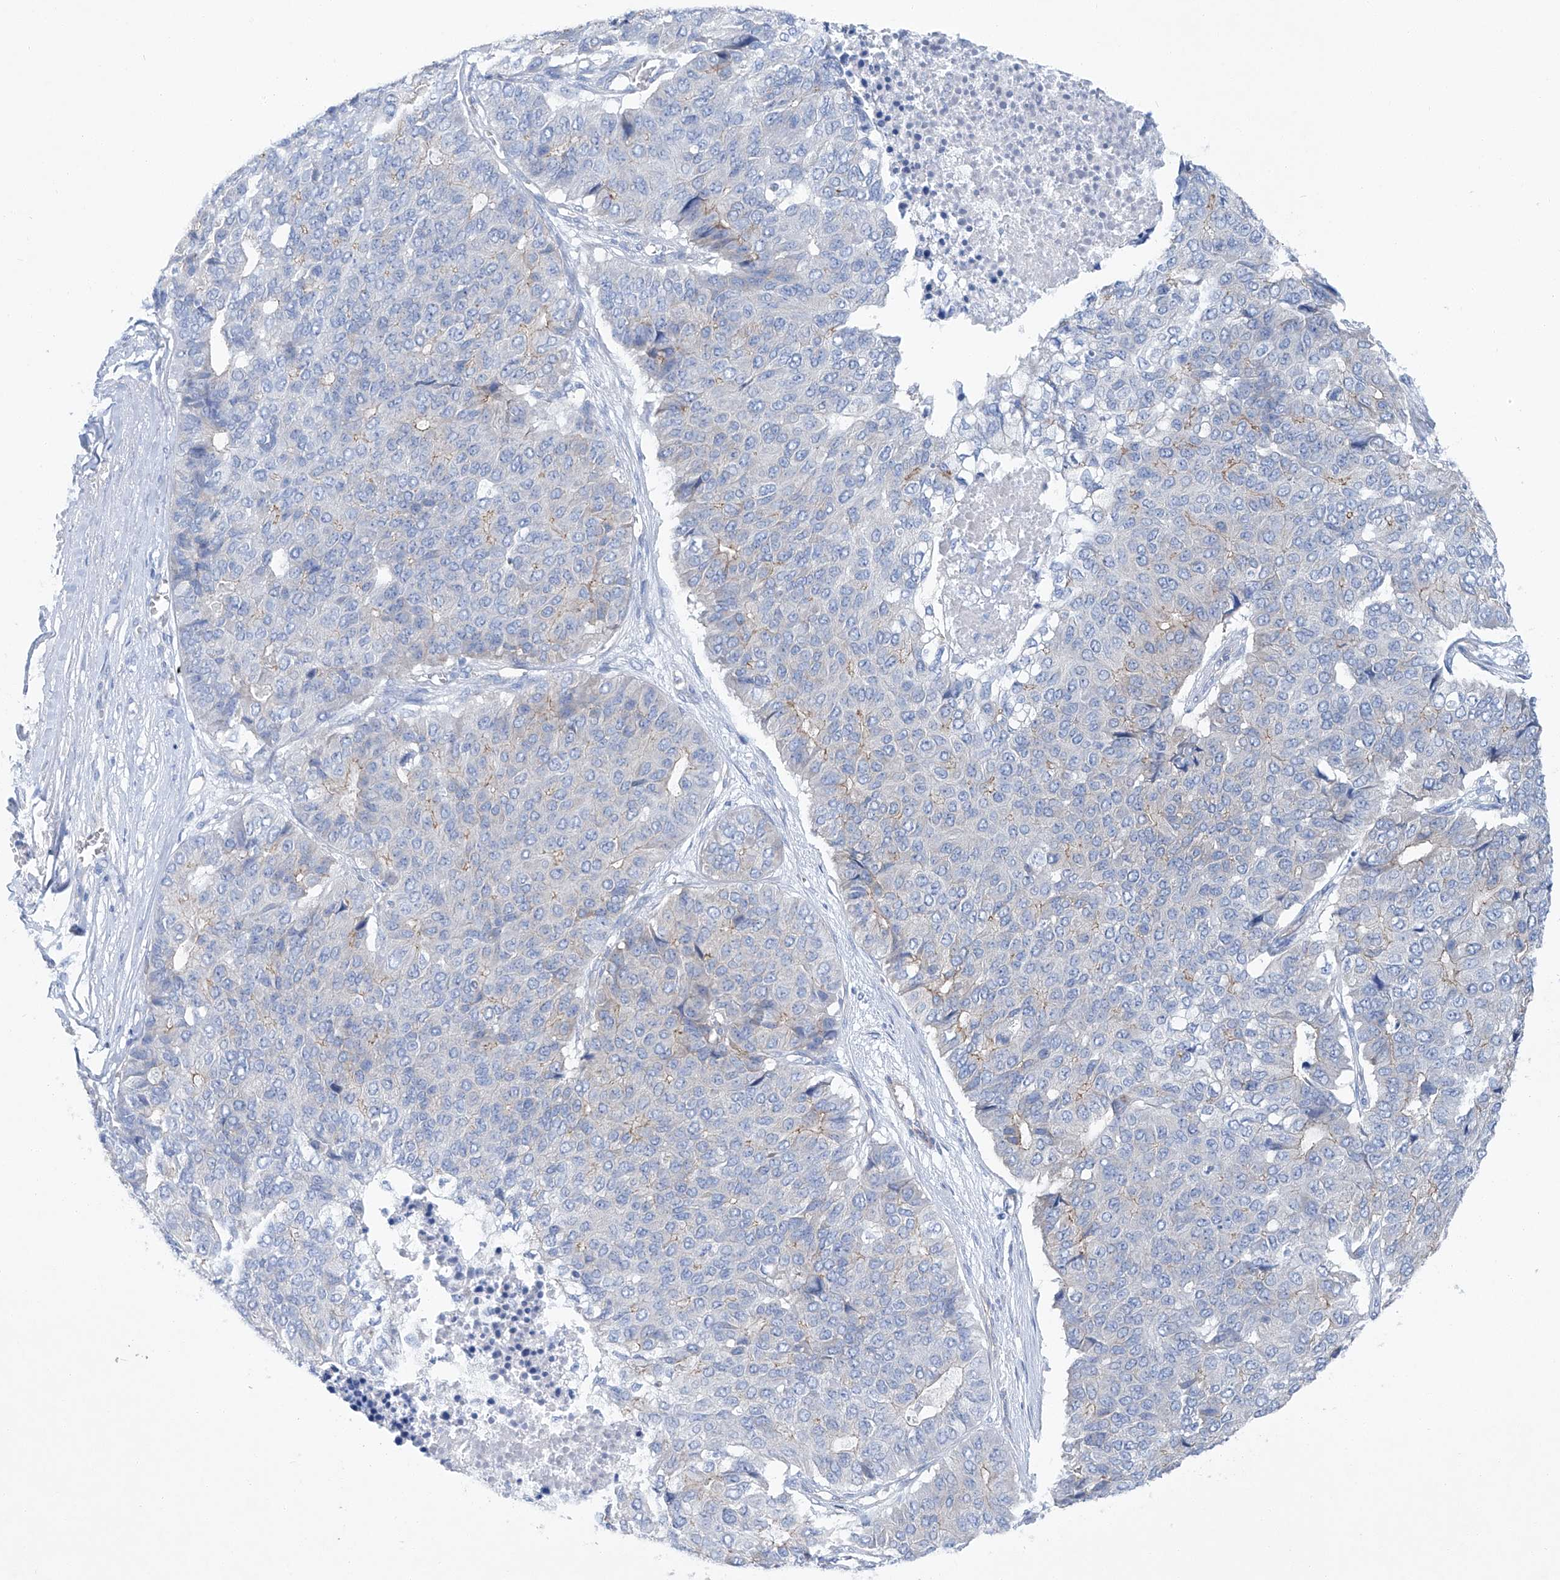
{"staining": {"intensity": "weak", "quantity": "<25%", "location": "cytoplasmic/membranous"}, "tissue": "pancreatic cancer", "cell_type": "Tumor cells", "image_type": "cancer", "snomed": [{"axis": "morphology", "description": "Adenocarcinoma, NOS"}, {"axis": "topography", "description": "Pancreas"}], "caption": "There is no significant staining in tumor cells of pancreatic cancer.", "gene": "MAGI1", "patient": {"sex": "male", "age": 50}}